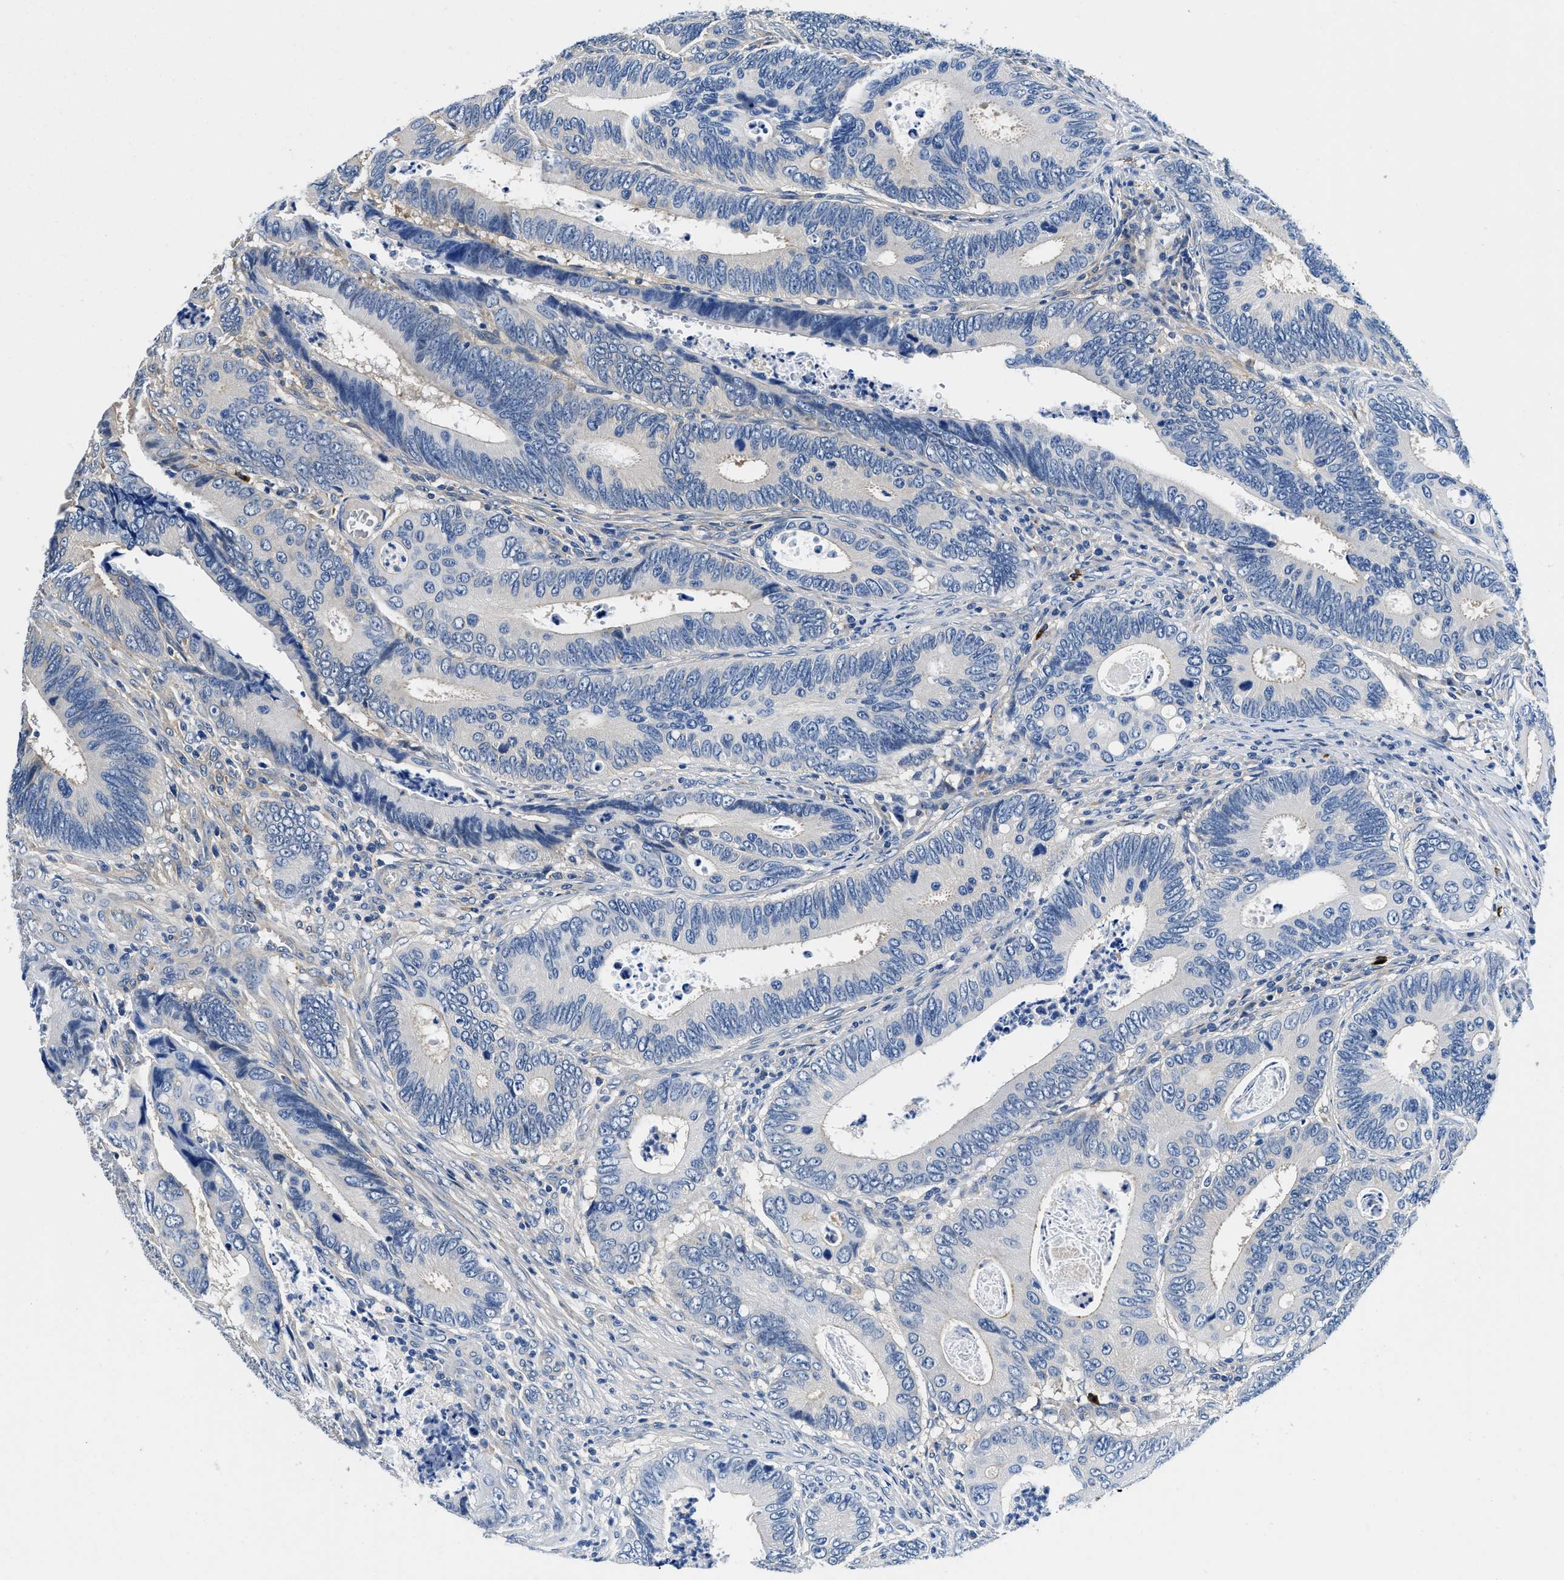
{"staining": {"intensity": "negative", "quantity": "none", "location": "none"}, "tissue": "colorectal cancer", "cell_type": "Tumor cells", "image_type": "cancer", "snomed": [{"axis": "morphology", "description": "Inflammation, NOS"}, {"axis": "morphology", "description": "Adenocarcinoma, NOS"}, {"axis": "topography", "description": "Colon"}], "caption": "IHC of adenocarcinoma (colorectal) displays no staining in tumor cells.", "gene": "ZFAND3", "patient": {"sex": "male", "age": 72}}